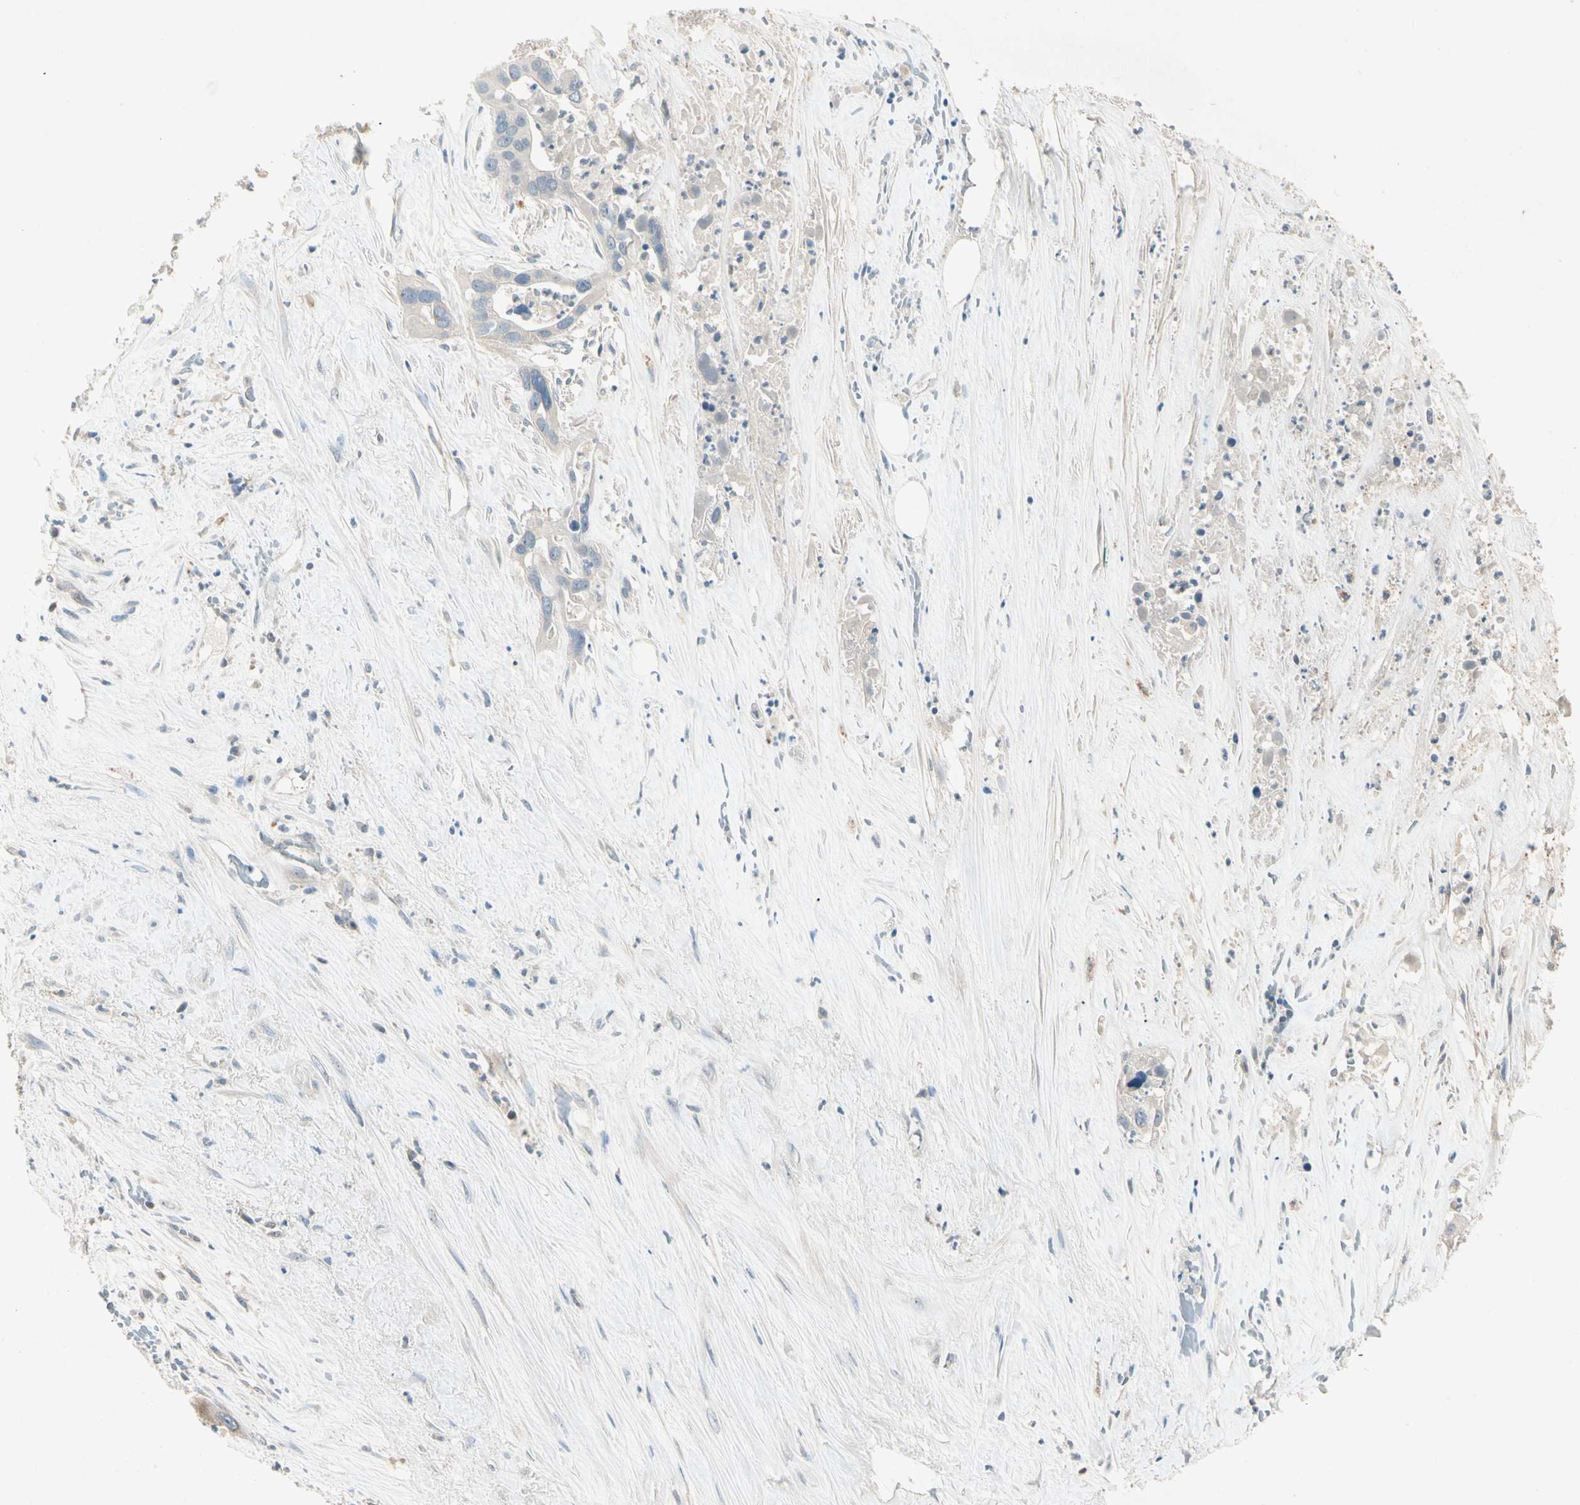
{"staining": {"intensity": "weak", "quantity": "25%-75%", "location": "cytoplasmic/membranous,nuclear"}, "tissue": "liver cancer", "cell_type": "Tumor cells", "image_type": "cancer", "snomed": [{"axis": "morphology", "description": "Cholangiocarcinoma"}, {"axis": "topography", "description": "Liver"}], "caption": "Liver cancer was stained to show a protein in brown. There is low levels of weak cytoplasmic/membranous and nuclear expression in about 25%-75% of tumor cells.", "gene": "IL1R1", "patient": {"sex": "female", "age": 65}}